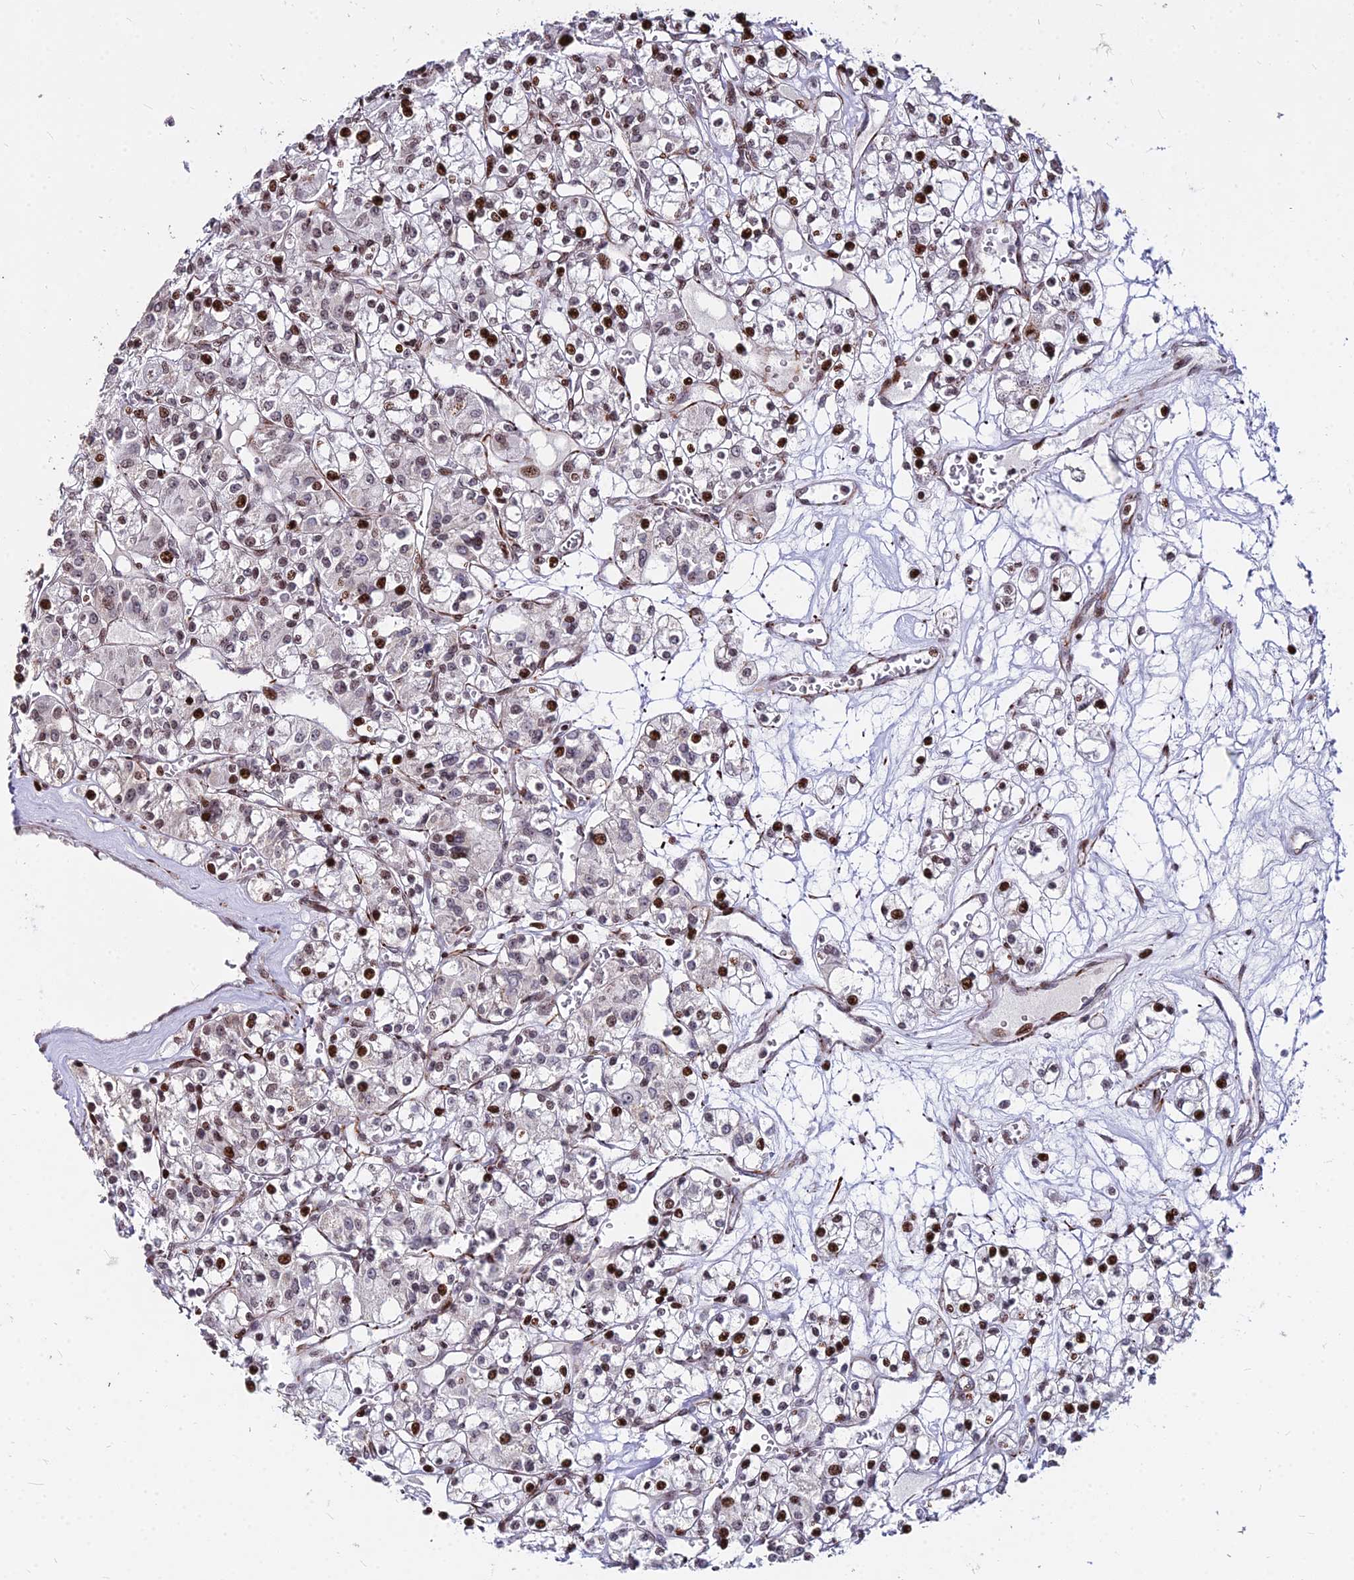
{"staining": {"intensity": "moderate", "quantity": "25%-75%", "location": "nuclear"}, "tissue": "renal cancer", "cell_type": "Tumor cells", "image_type": "cancer", "snomed": [{"axis": "morphology", "description": "Adenocarcinoma, NOS"}, {"axis": "topography", "description": "Kidney"}], "caption": "Immunohistochemistry image of neoplastic tissue: renal cancer stained using immunohistochemistry (IHC) demonstrates medium levels of moderate protein expression localized specifically in the nuclear of tumor cells, appearing as a nuclear brown color.", "gene": "NYAP2", "patient": {"sex": "female", "age": 59}}